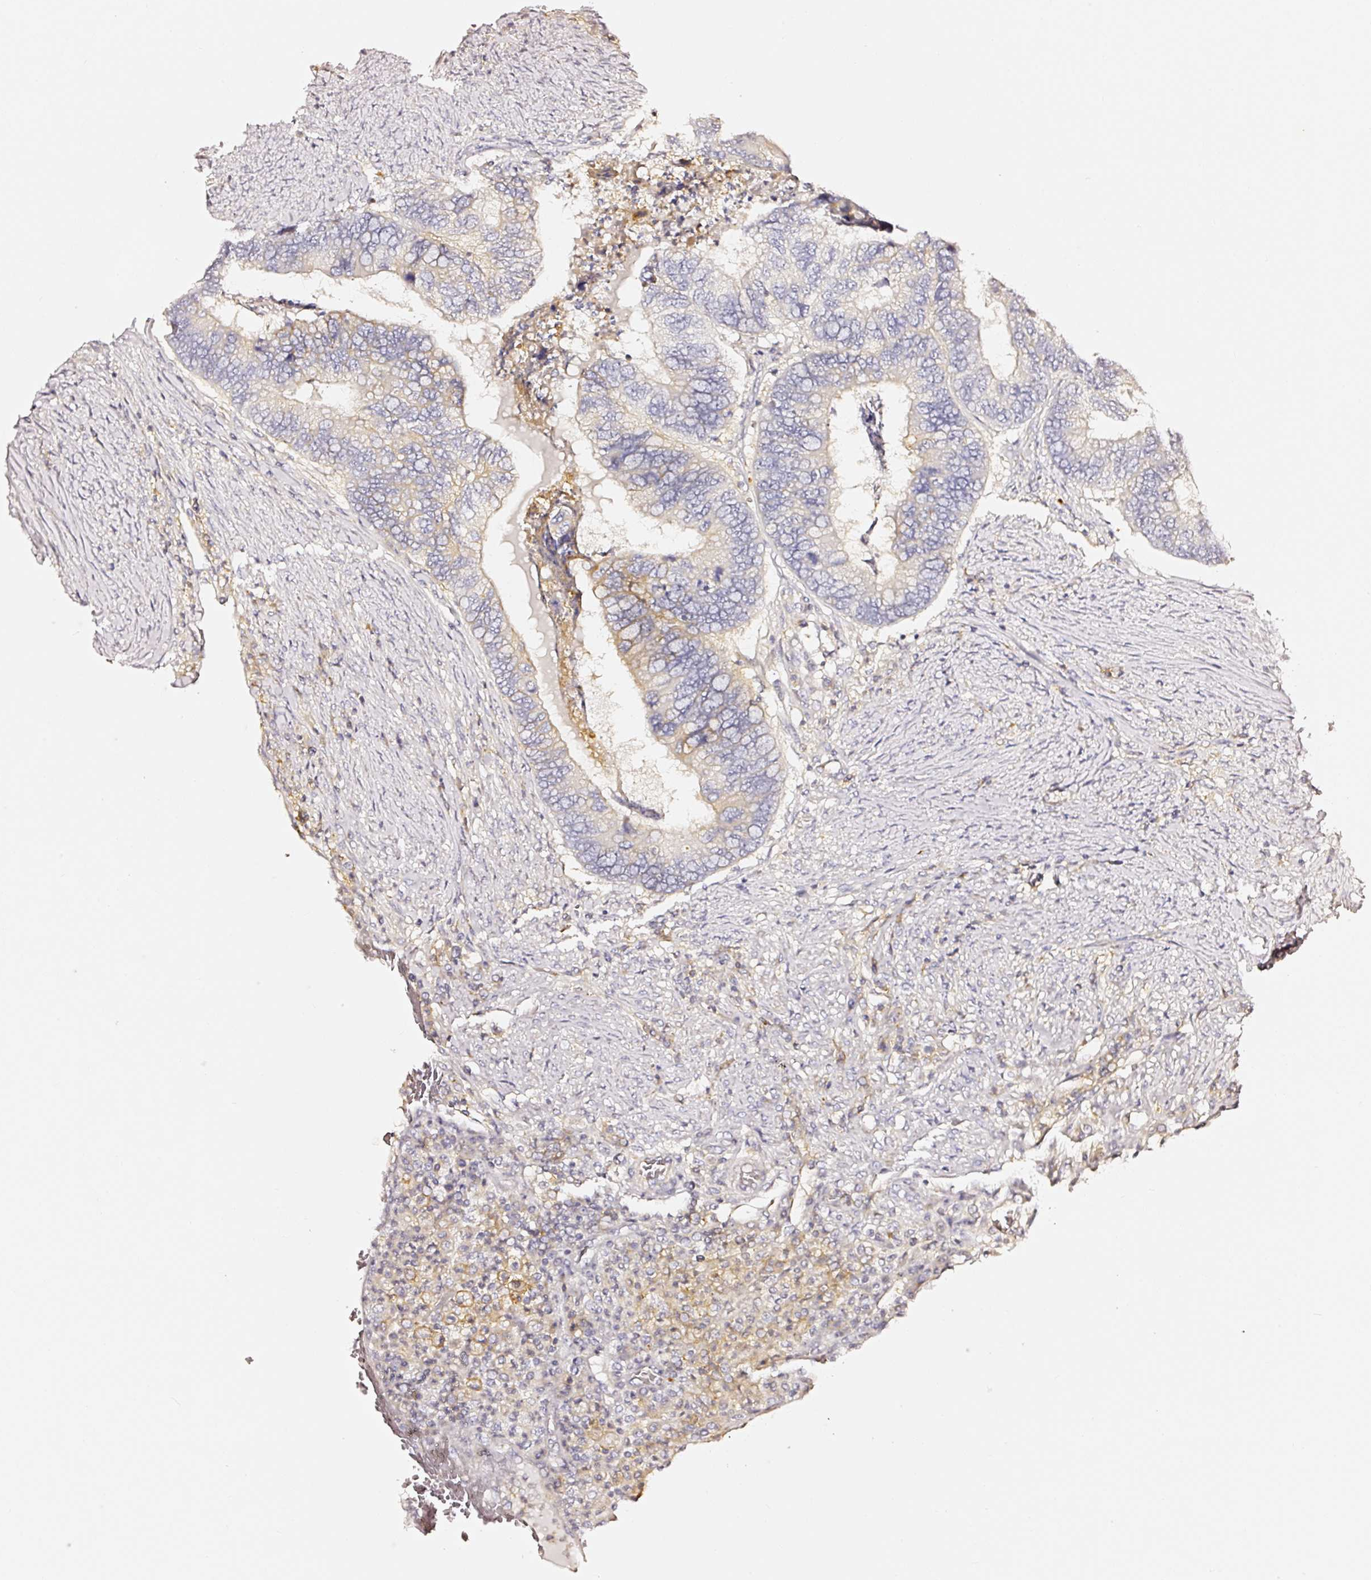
{"staining": {"intensity": "negative", "quantity": "none", "location": "none"}, "tissue": "colorectal cancer", "cell_type": "Tumor cells", "image_type": "cancer", "snomed": [{"axis": "morphology", "description": "Adenocarcinoma, NOS"}, {"axis": "topography", "description": "Colon"}], "caption": "A high-resolution micrograph shows immunohistochemistry (IHC) staining of colorectal adenocarcinoma, which shows no significant expression in tumor cells.", "gene": "CD47", "patient": {"sex": "female", "age": 67}}